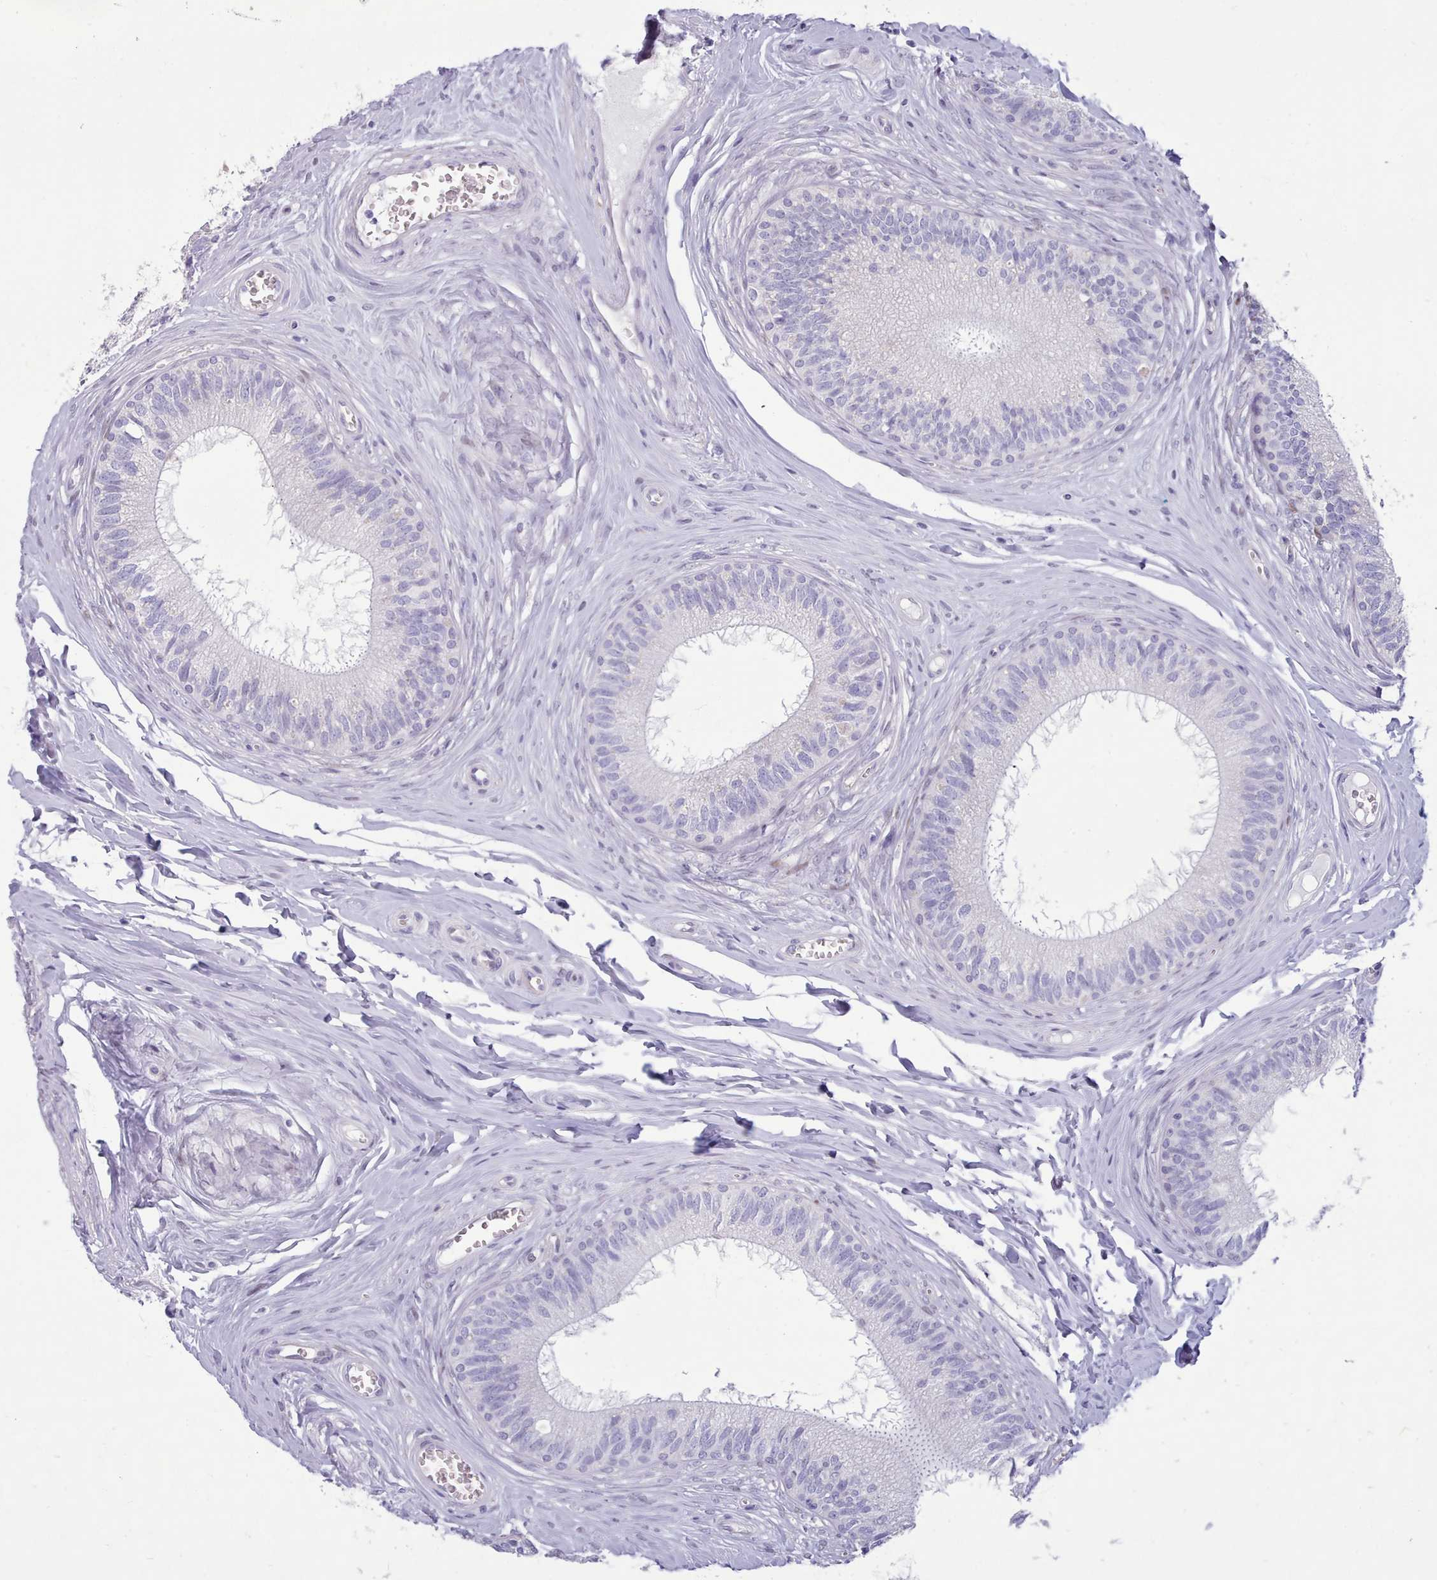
{"staining": {"intensity": "negative", "quantity": "none", "location": "none"}, "tissue": "epididymis", "cell_type": "Glandular cells", "image_type": "normal", "snomed": [{"axis": "morphology", "description": "Normal tissue, NOS"}, {"axis": "topography", "description": "Epididymis"}], "caption": "The micrograph demonstrates no significant expression in glandular cells of epididymis. (Brightfield microscopy of DAB IHC at high magnification).", "gene": "TMEM253", "patient": {"sex": "male", "age": 33}}